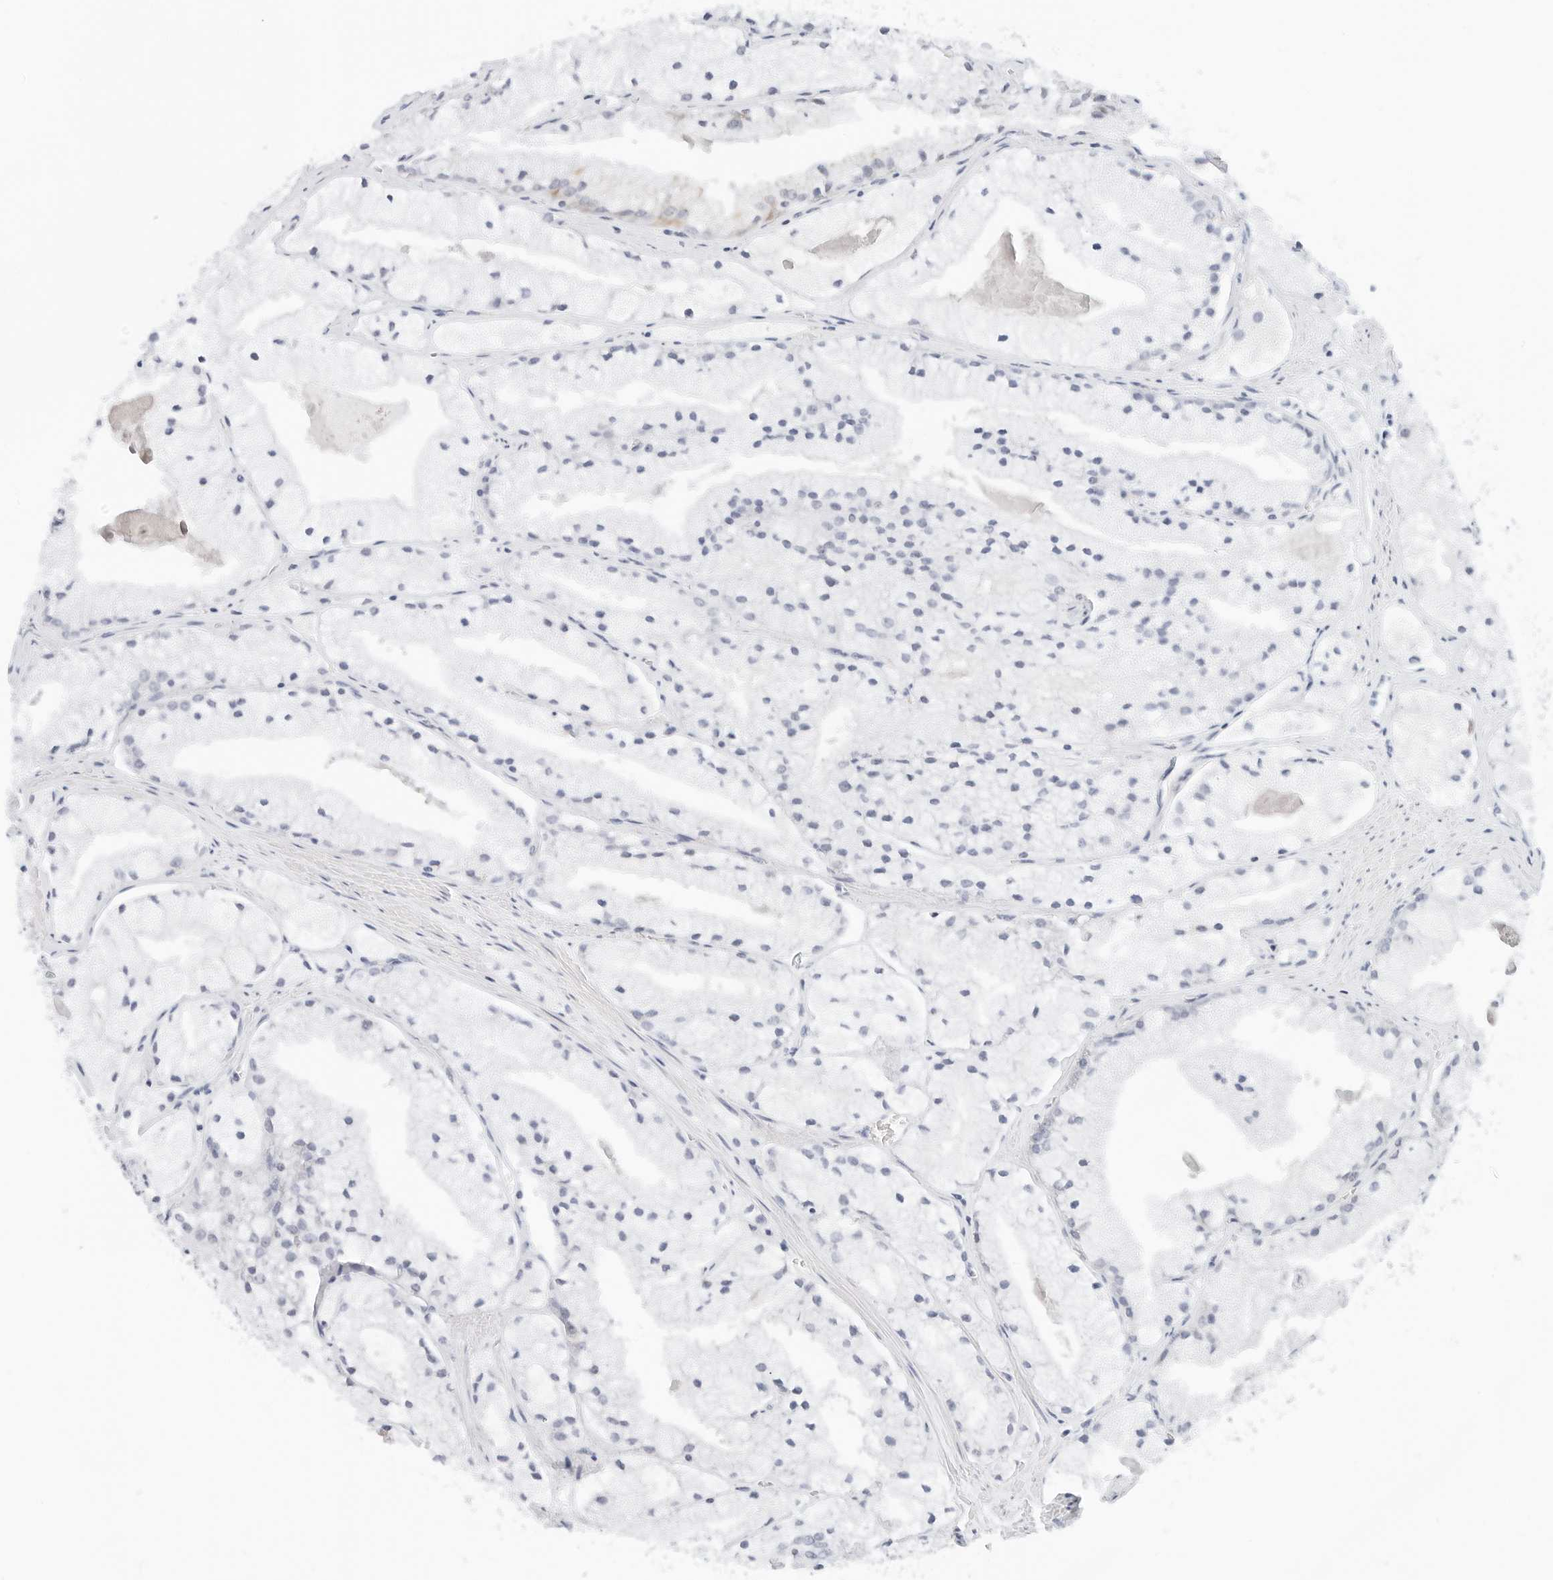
{"staining": {"intensity": "negative", "quantity": "none", "location": "none"}, "tissue": "prostate cancer", "cell_type": "Tumor cells", "image_type": "cancer", "snomed": [{"axis": "morphology", "description": "Adenocarcinoma, High grade"}, {"axis": "topography", "description": "Prostate"}], "caption": "Immunohistochemistry (IHC) image of prostate high-grade adenocarcinoma stained for a protein (brown), which demonstrates no staining in tumor cells.", "gene": "CD22", "patient": {"sex": "male", "age": 50}}